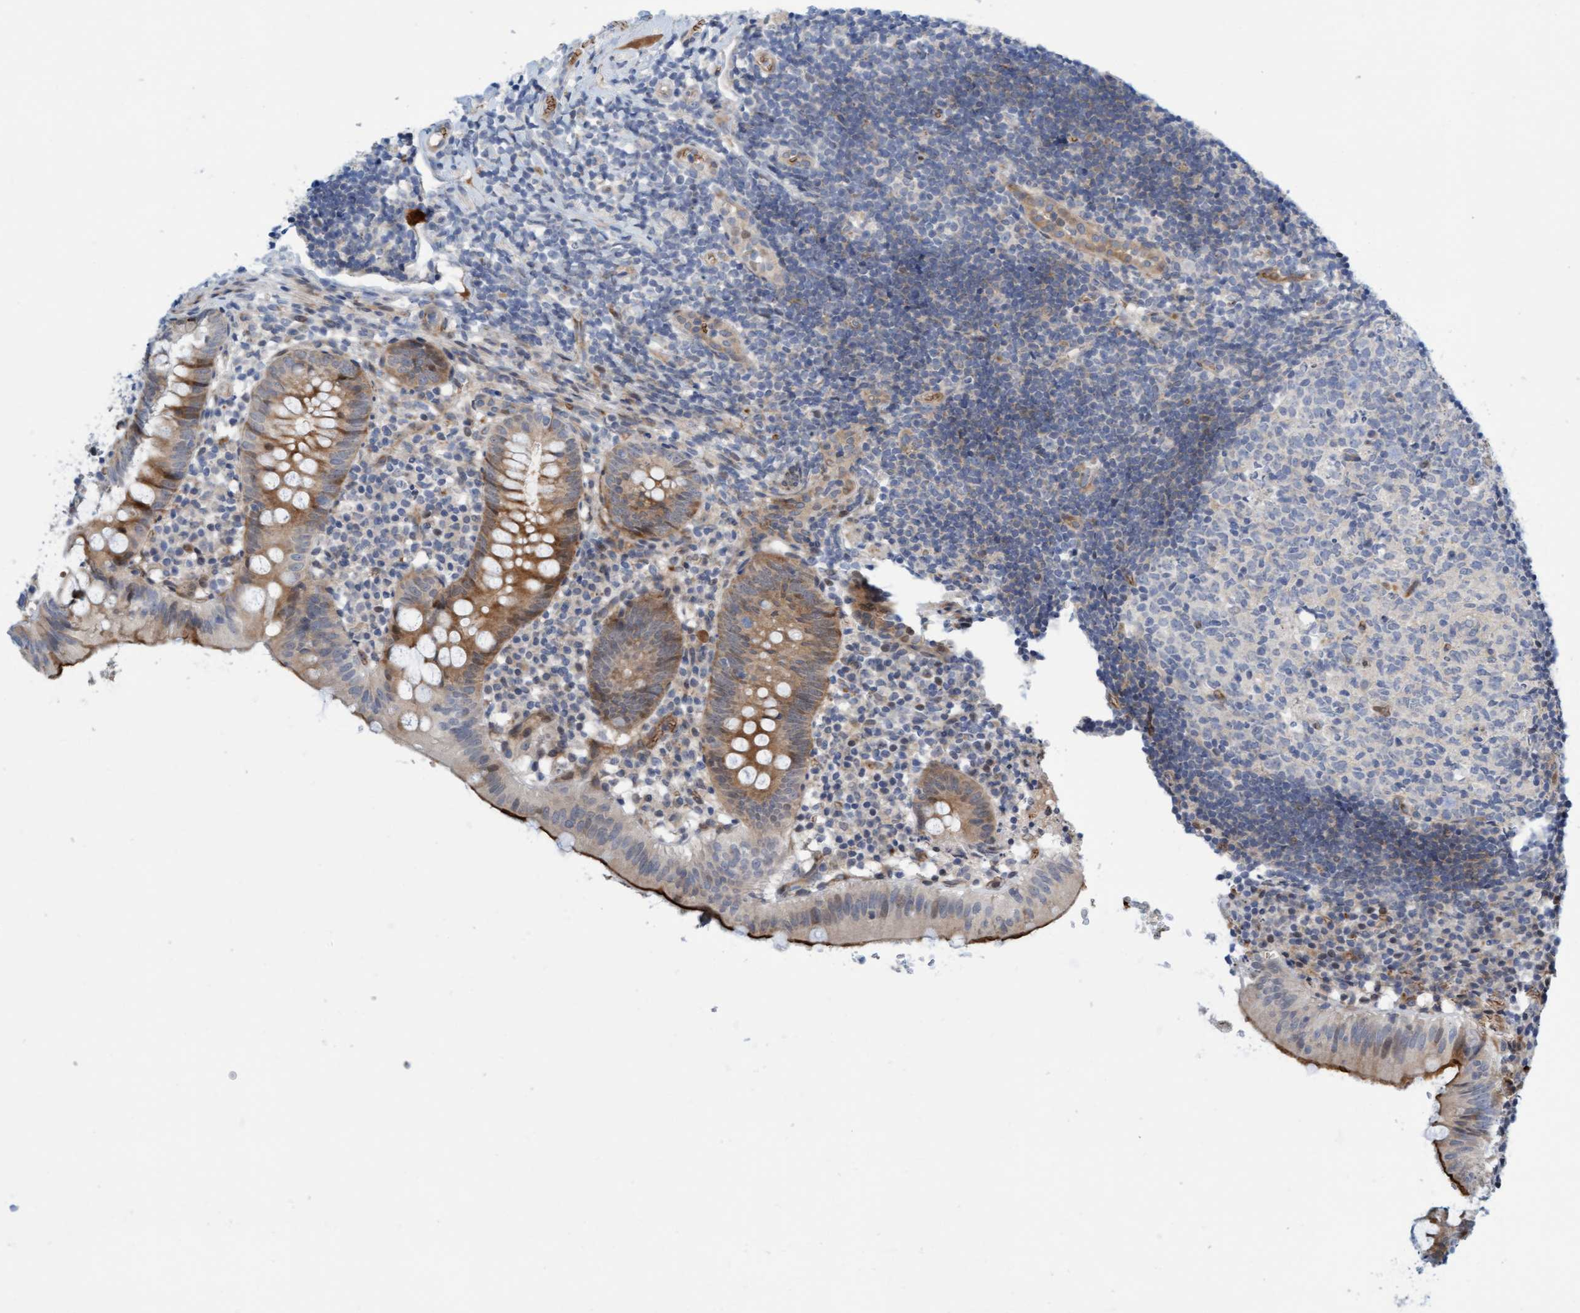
{"staining": {"intensity": "moderate", "quantity": "25%-75%", "location": "cytoplasmic/membranous"}, "tissue": "appendix", "cell_type": "Glandular cells", "image_type": "normal", "snomed": [{"axis": "morphology", "description": "Normal tissue, NOS"}, {"axis": "topography", "description": "Appendix"}], "caption": "Human appendix stained for a protein (brown) demonstrates moderate cytoplasmic/membranous positive expression in approximately 25%-75% of glandular cells.", "gene": "EIF4EBP1", "patient": {"sex": "male", "age": 8}}